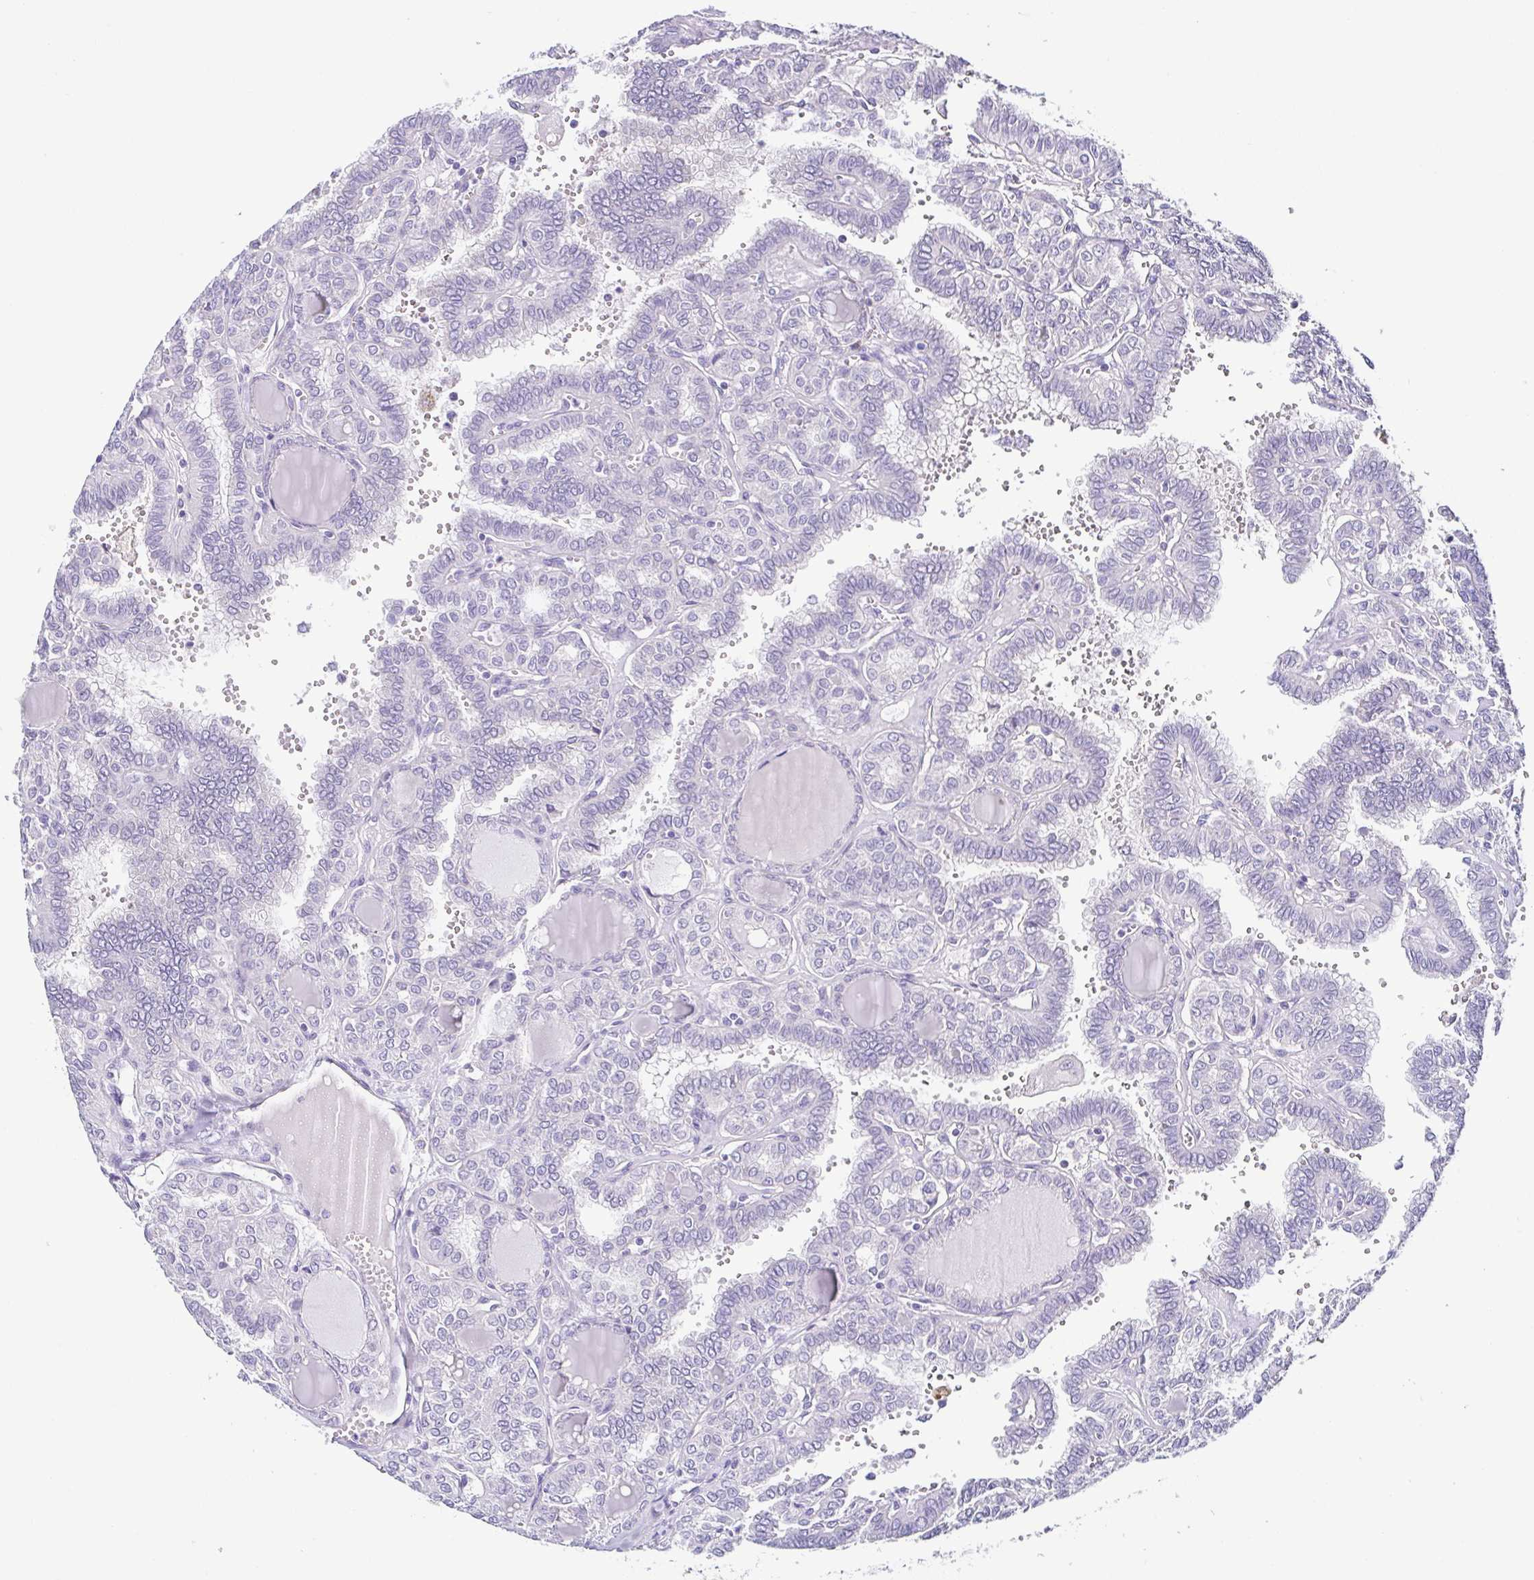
{"staining": {"intensity": "negative", "quantity": "none", "location": "none"}, "tissue": "thyroid cancer", "cell_type": "Tumor cells", "image_type": "cancer", "snomed": [{"axis": "morphology", "description": "Papillary adenocarcinoma, NOS"}, {"axis": "topography", "description": "Thyroid gland"}], "caption": "IHC histopathology image of neoplastic tissue: thyroid cancer (papillary adenocarcinoma) stained with DAB (3,3'-diaminobenzidine) demonstrates no significant protein expression in tumor cells.", "gene": "RDH11", "patient": {"sex": "female", "age": 41}}